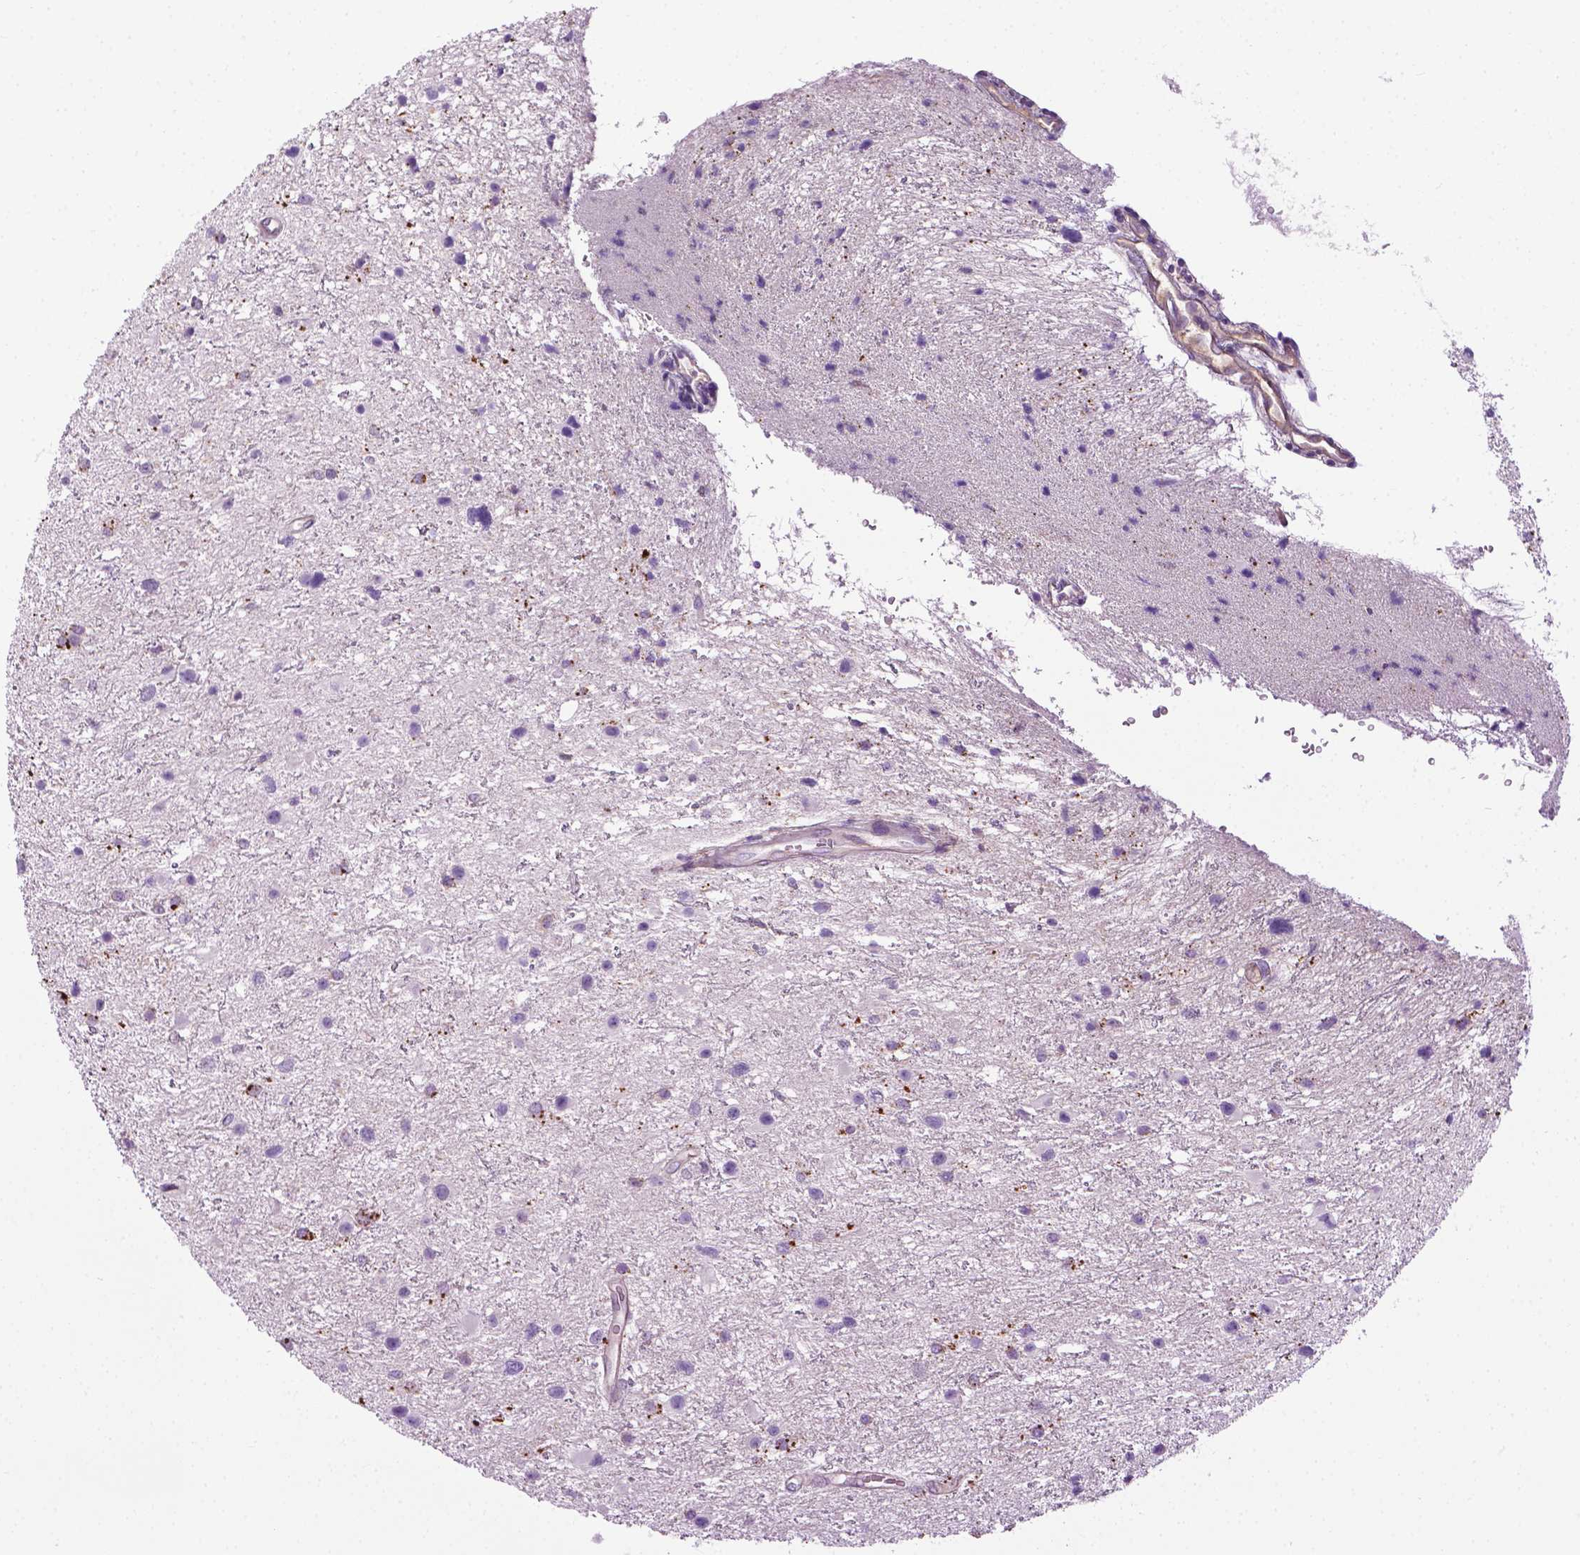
{"staining": {"intensity": "negative", "quantity": "none", "location": "none"}, "tissue": "glioma", "cell_type": "Tumor cells", "image_type": "cancer", "snomed": [{"axis": "morphology", "description": "Glioma, malignant, Low grade"}, {"axis": "topography", "description": "Brain"}], "caption": "Immunohistochemistry (IHC) photomicrograph of neoplastic tissue: human glioma stained with DAB reveals no significant protein positivity in tumor cells.", "gene": "SPECC1L", "patient": {"sex": "female", "age": 32}}